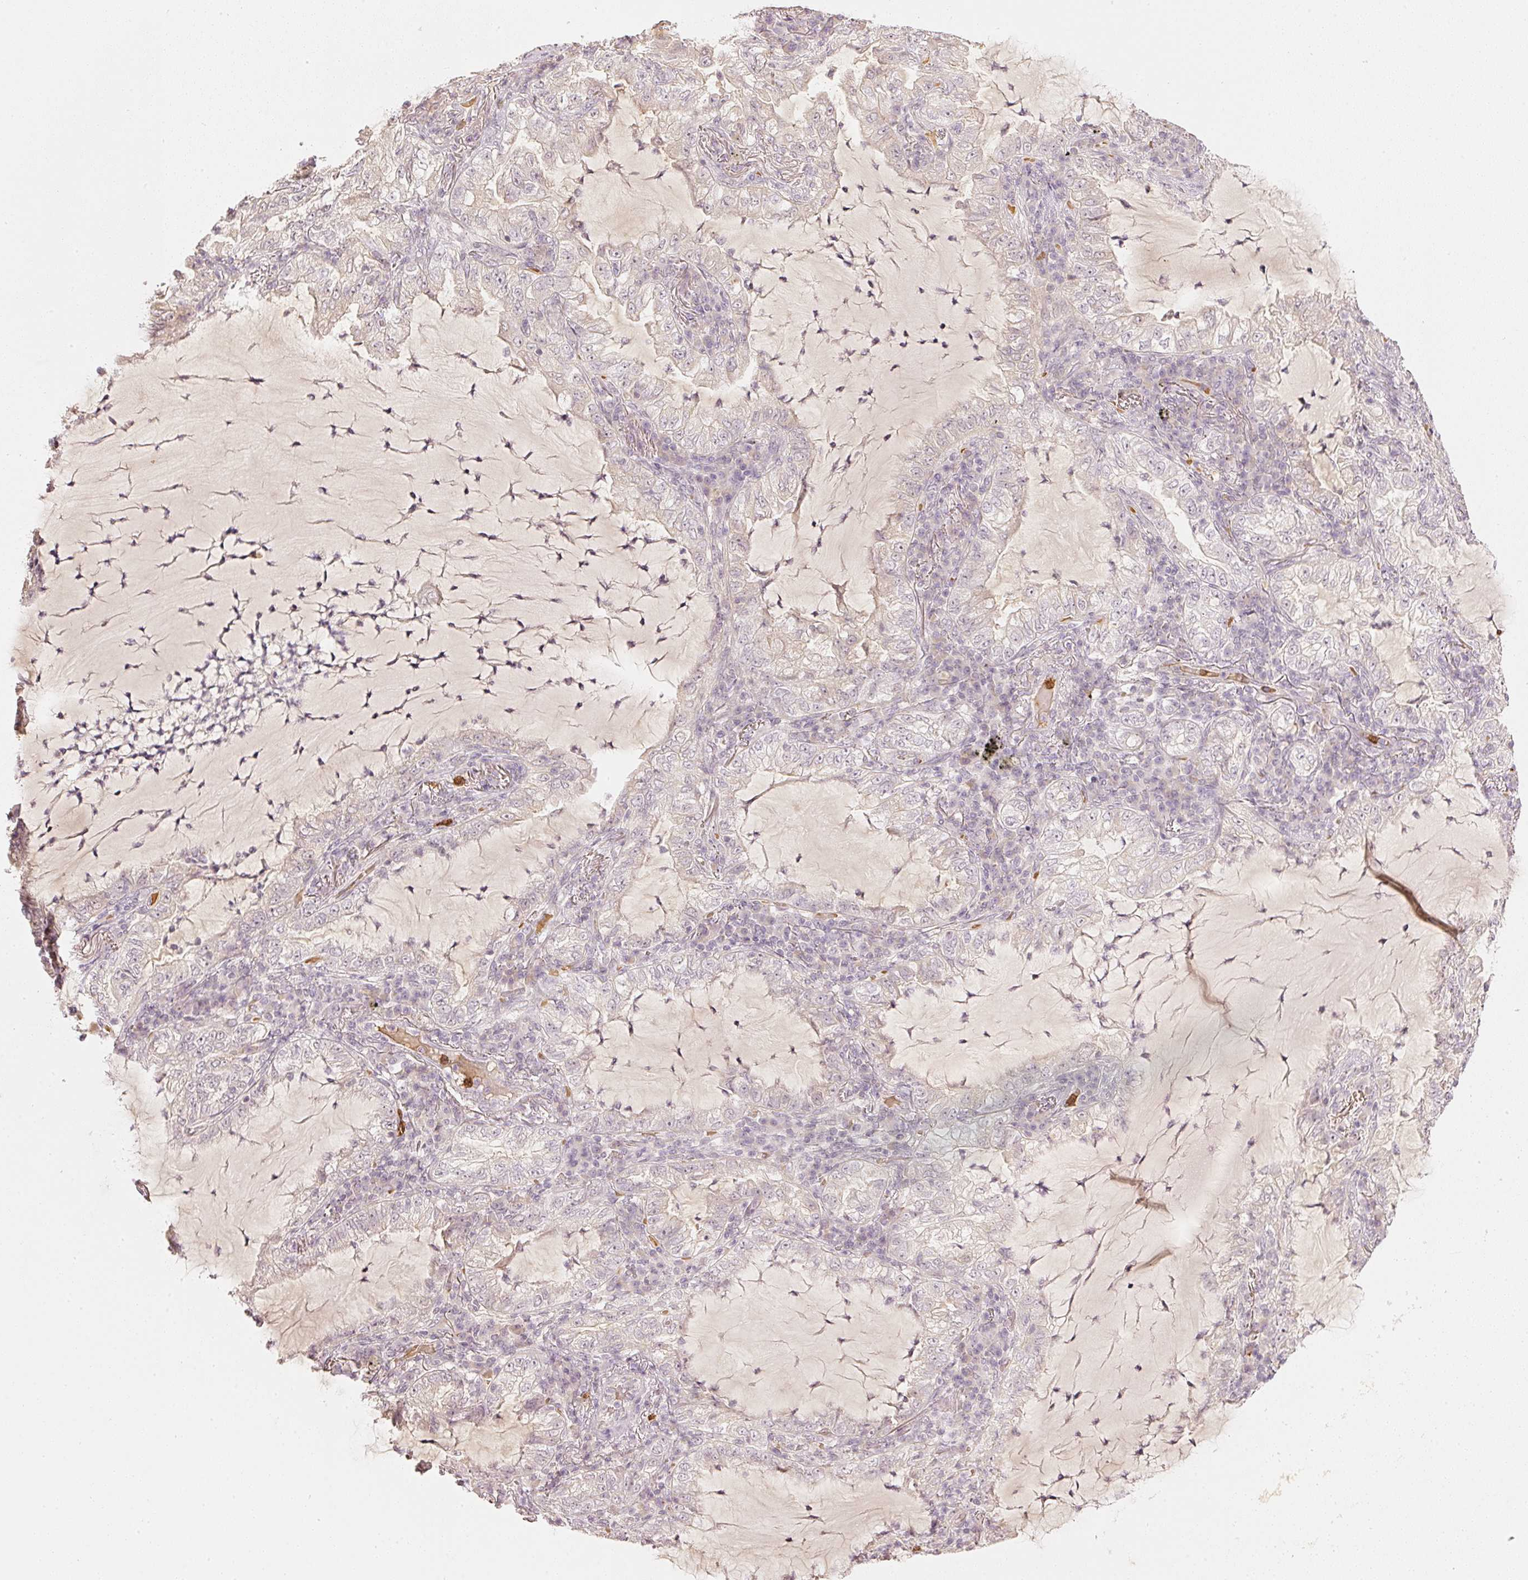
{"staining": {"intensity": "negative", "quantity": "none", "location": "none"}, "tissue": "lung cancer", "cell_type": "Tumor cells", "image_type": "cancer", "snomed": [{"axis": "morphology", "description": "Adenocarcinoma, NOS"}, {"axis": "topography", "description": "Lung"}], "caption": "Tumor cells are negative for protein expression in human lung cancer (adenocarcinoma).", "gene": "GZMA", "patient": {"sex": "female", "age": 73}}